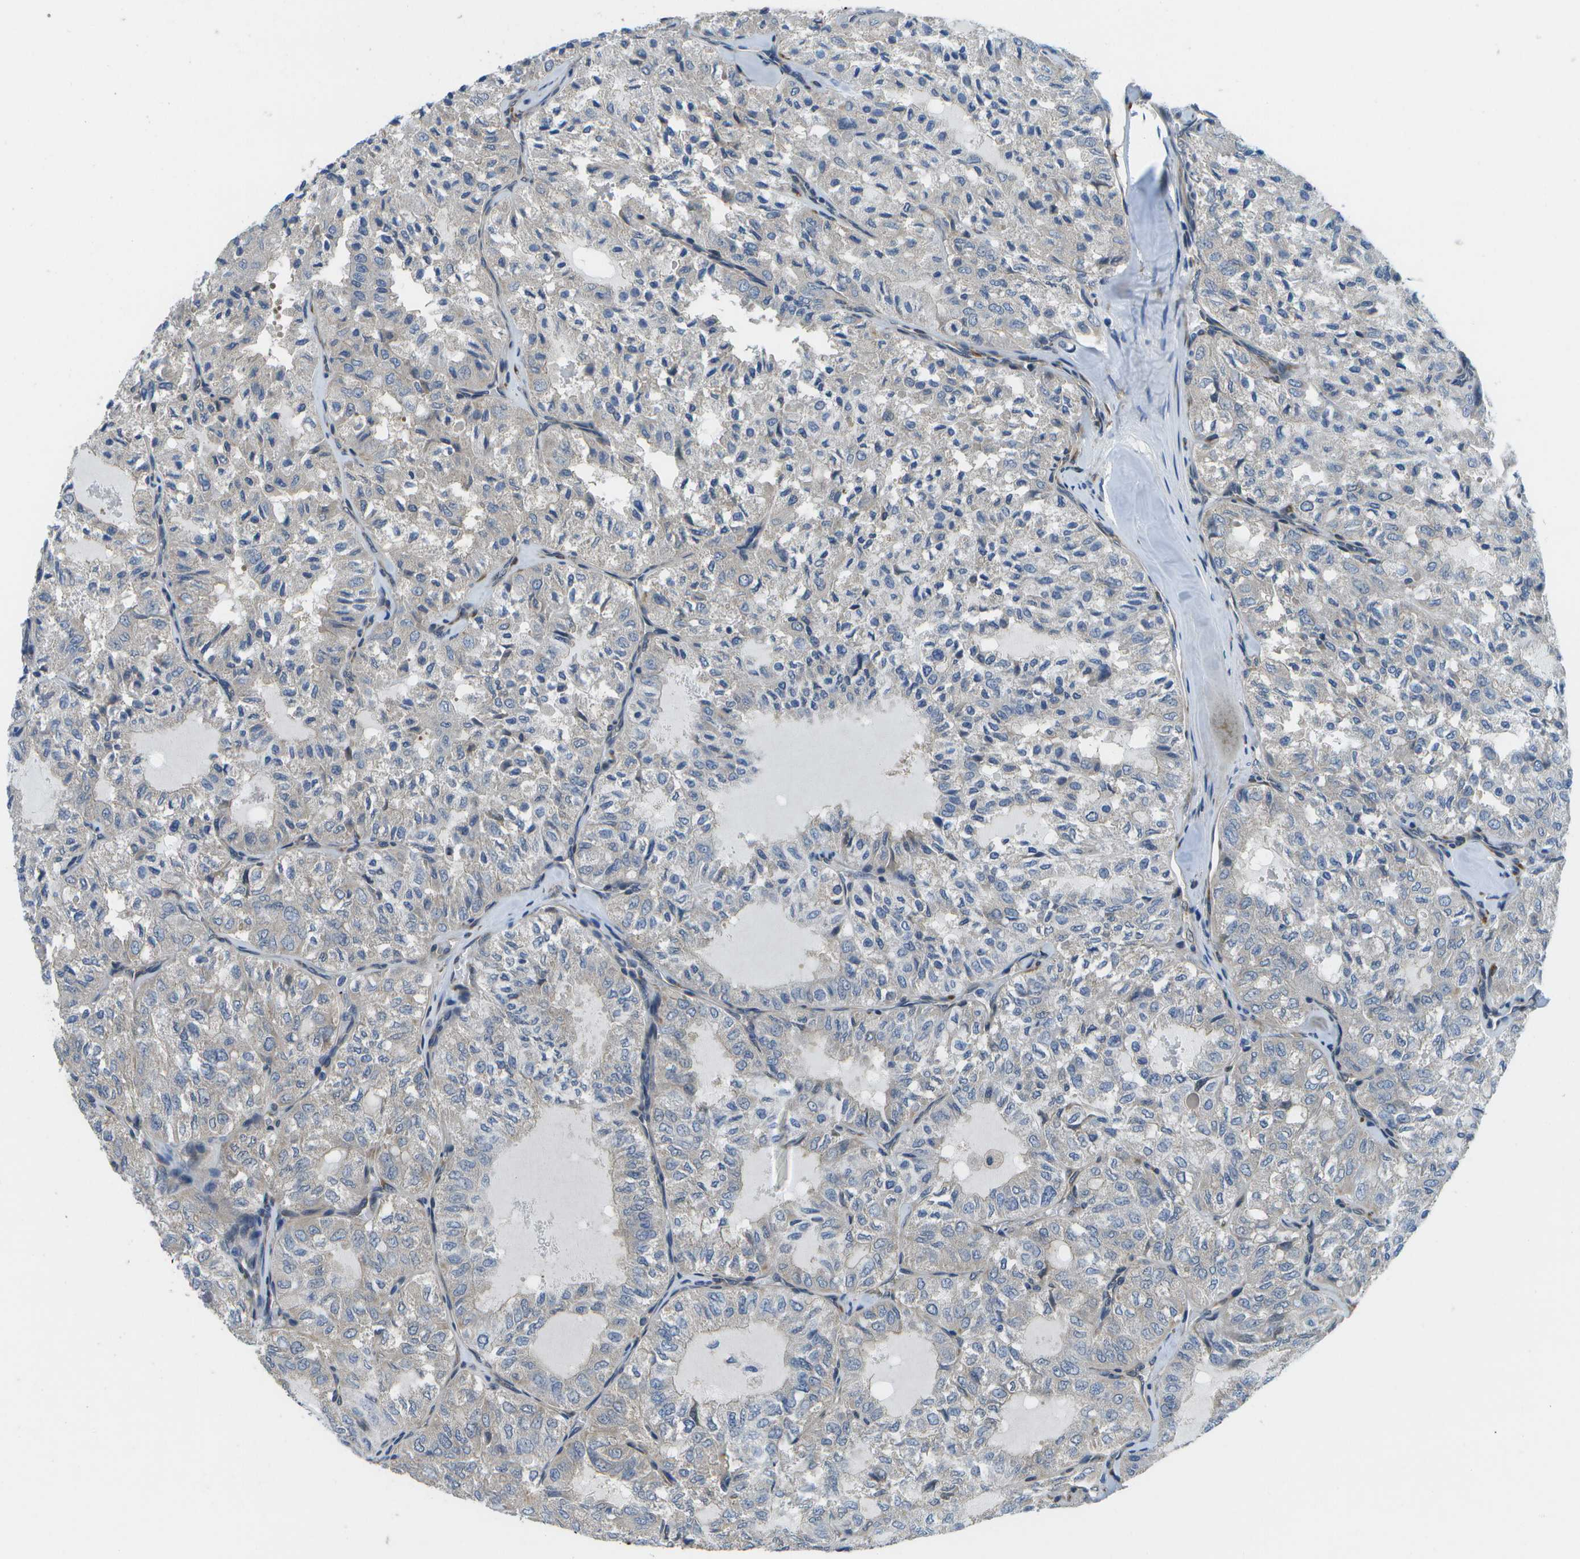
{"staining": {"intensity": "negative", "quantity": "none", "location": "none"}, "tissue": "thyroid cancer", "cell_type": "Tumor cells", "image_type": "cancer", "snomed": [{"axis": "morphology", "description": "Follicular adenoma carcinoma, NOS"}, {"axis": "topography", "description": "Thyroid gland"}], "caption": "The immunohistochemistry image has no significant staining in tumor cells of thyroid follicular adenoma carcinoma tissue. (DAB (3,3'-diaminobenzidine) immunohistochemistry (IHC), high magnification).", "gene": "P3H1", "patient": {"sex": "male", "age": 75}}